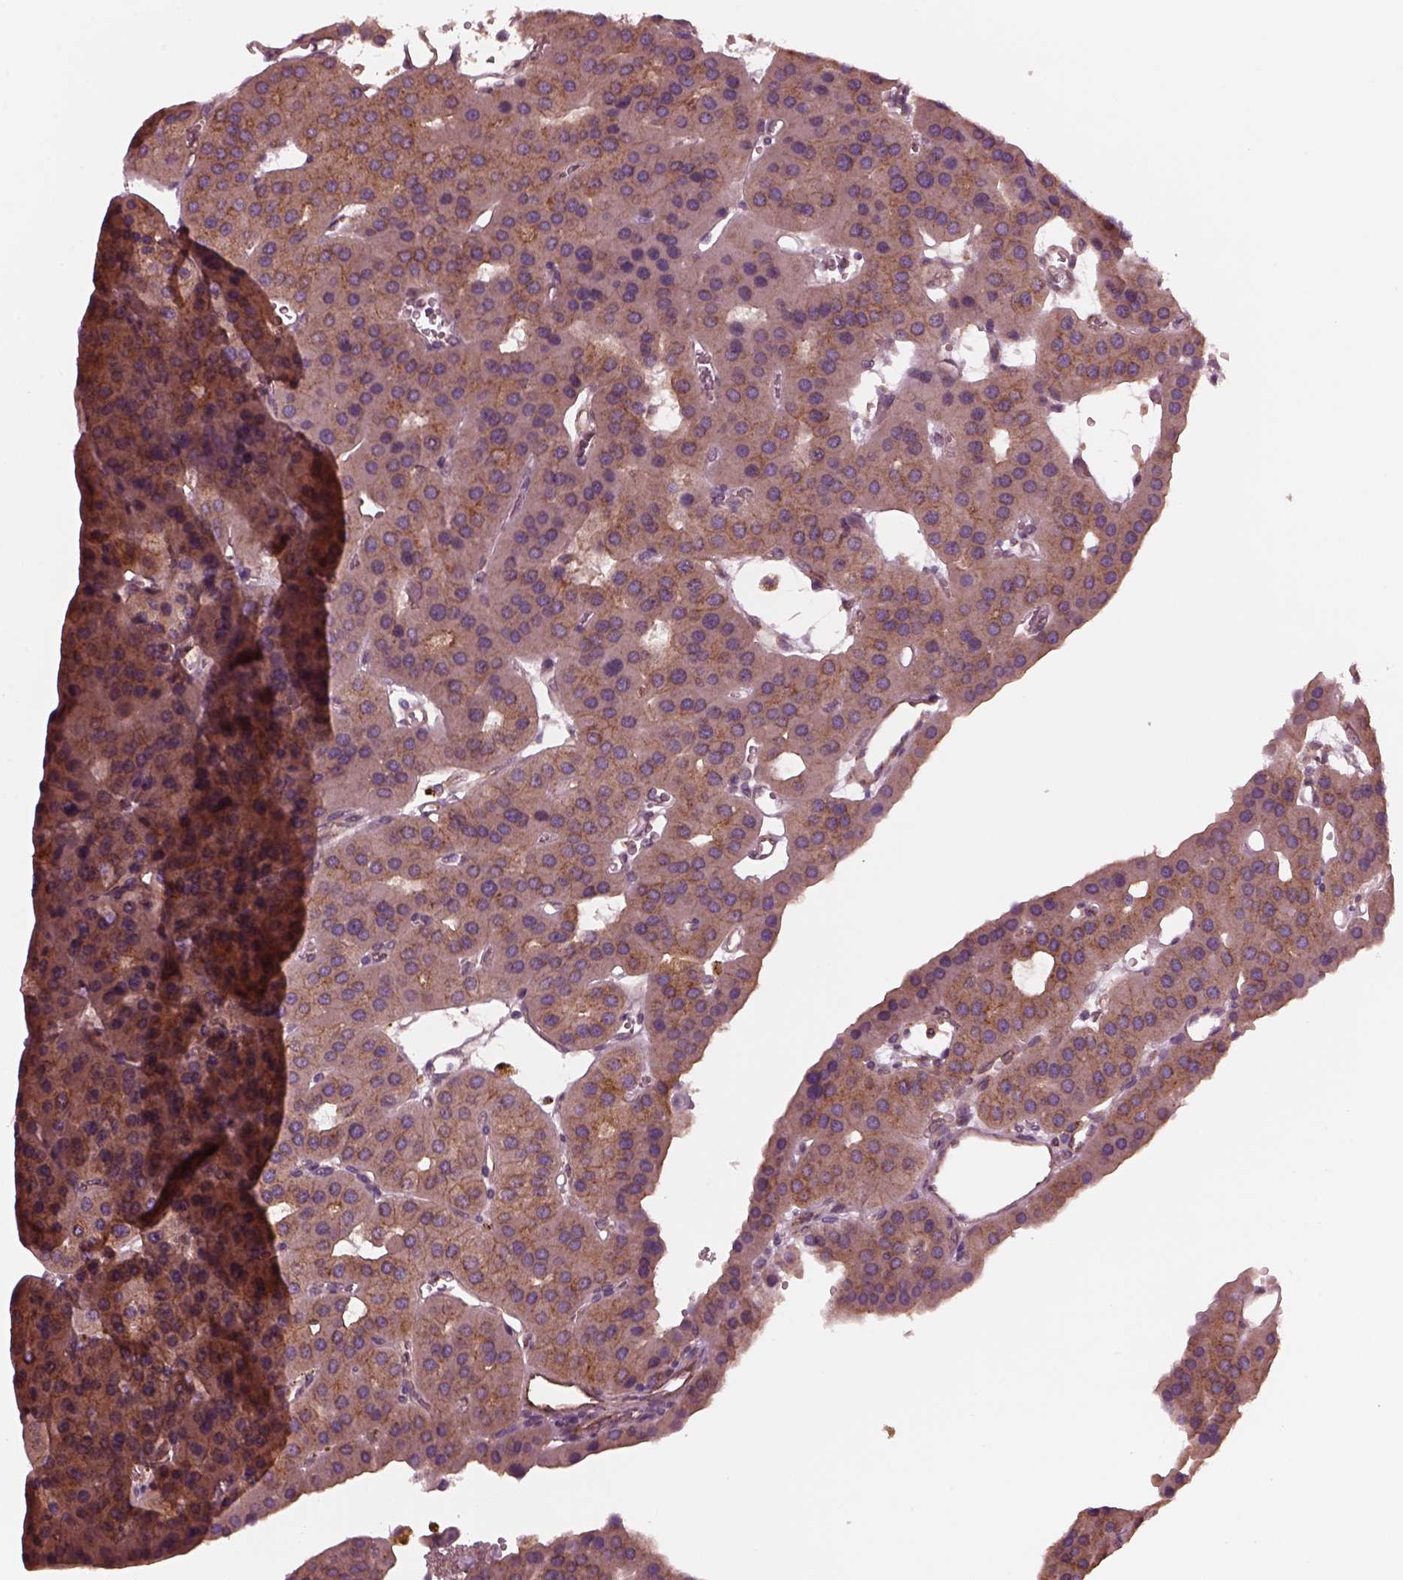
{"staining": {"intensity": "moderate", "quantity": ">75%", "location": "cytoplasmic/membranous"}, "tissue": "parathyroid gland", "cell_type": "Glandular cells", "image_type": "normal", "snomed": [{"axis": "morphology", "description": "Normal tissue, NOS"}, {"axis": "morphology", "description": "Adenoma, NOS"}, {"axis": "topography", "description": "Parathyroid gland"}], "caption": "High-power microscopy captured an immunohistochemistry (IHC) histopathology image of unremarkable parathyroid gland, revealing moderate cytoplasmic/membranous expression in approximately >75% of glandular cells.", "gene": "TUBG1", "patient": {"sex": "female", "age": 86}}